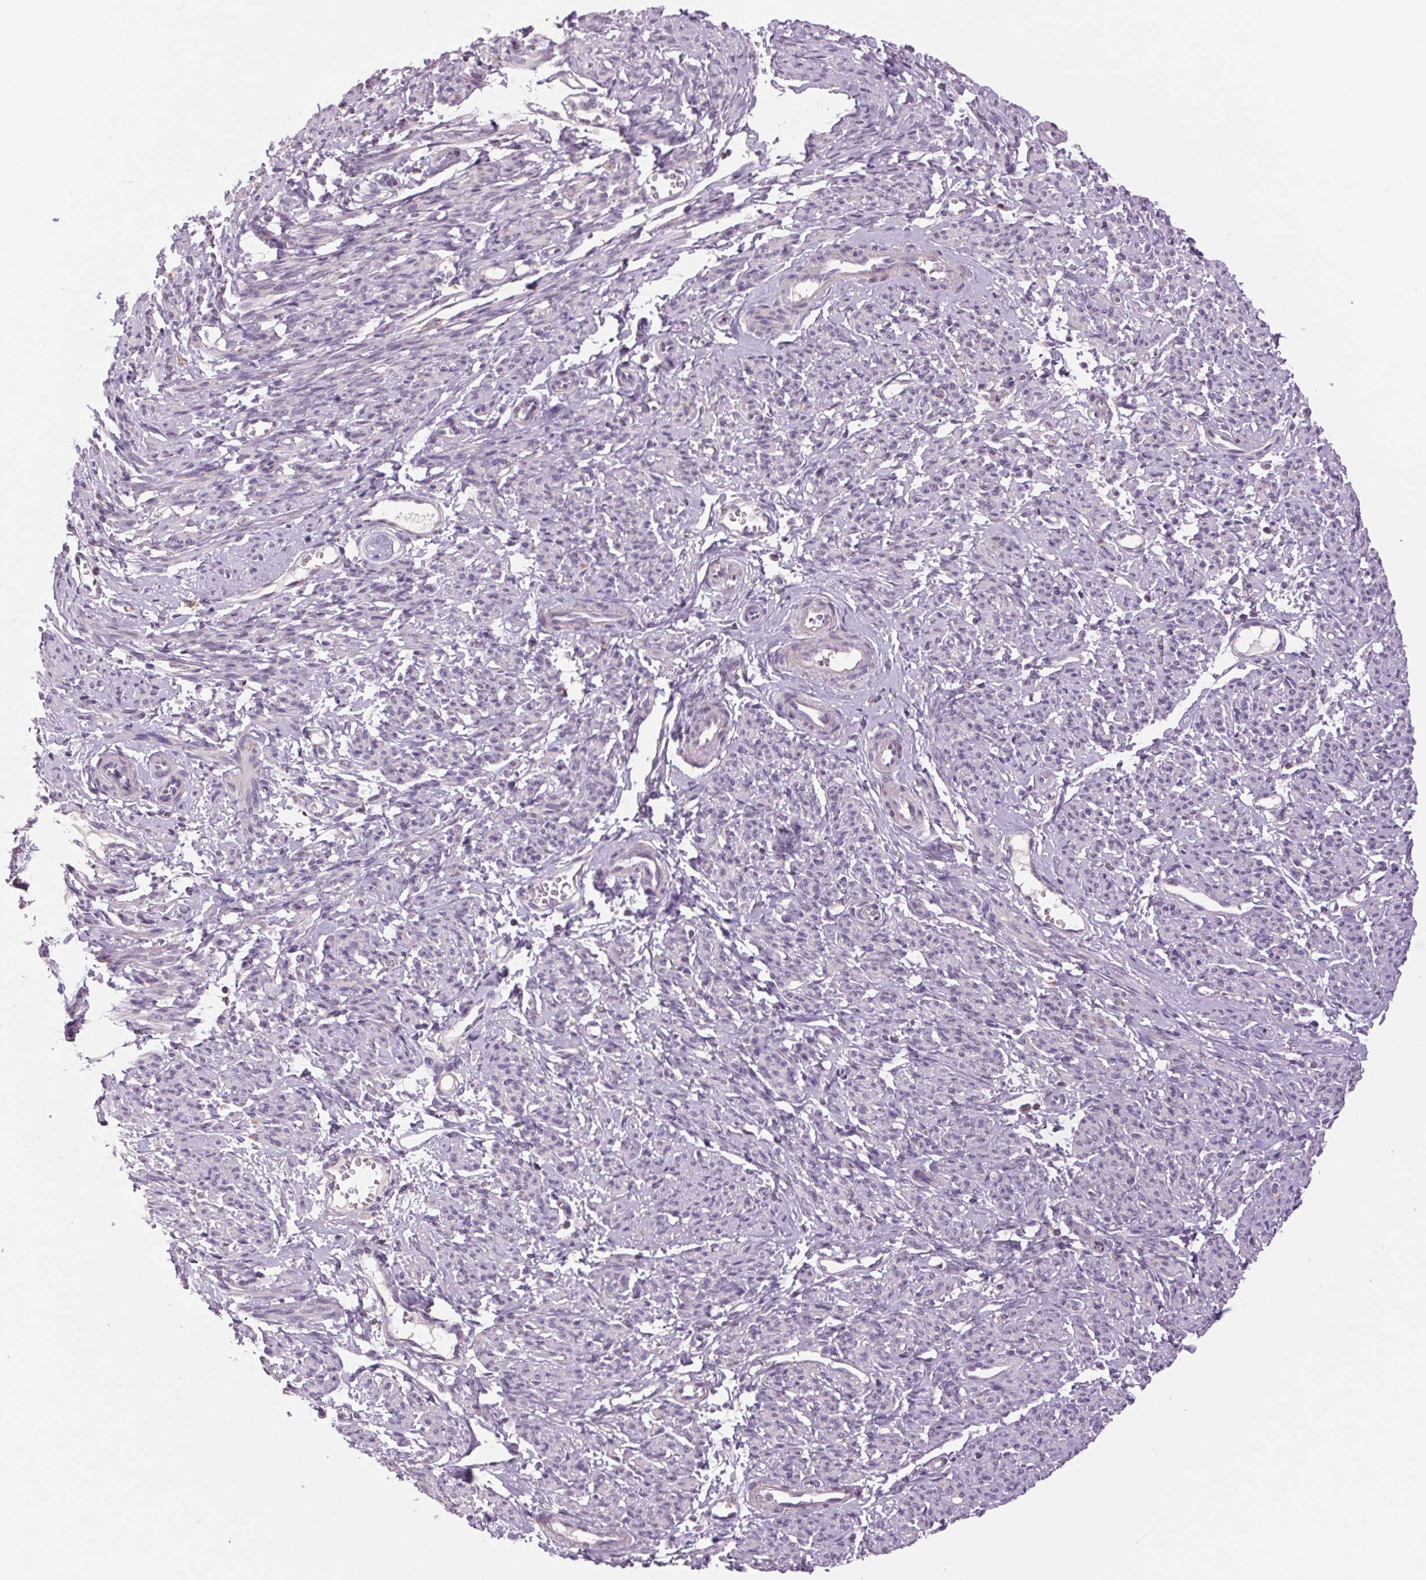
{"staining": {"intensity": "moderate", "quantity": "<25%", "location": "cytoplasmic/membranous"}, "tissue": "smooth muscle", "cell_type": "Smooth muscle cells", "image_type": "normal", "snomed": [{"axis": "morphology", "description": "Normal tissue, NOS"}, {"axis": "topography", "description": "Smooth muscle"}], "caption": "Protein staining of unremarkable smooth muscle reveals moderate cytoplasmic/membranous expression in about <25% of smooth muscle cells. (DAB (3,3'-diaminobenzidine) = brown stain, brightfield microscopy at high magnification).", "gene": "COX6A1", "patient": {"sex": "female", "age": 65}}